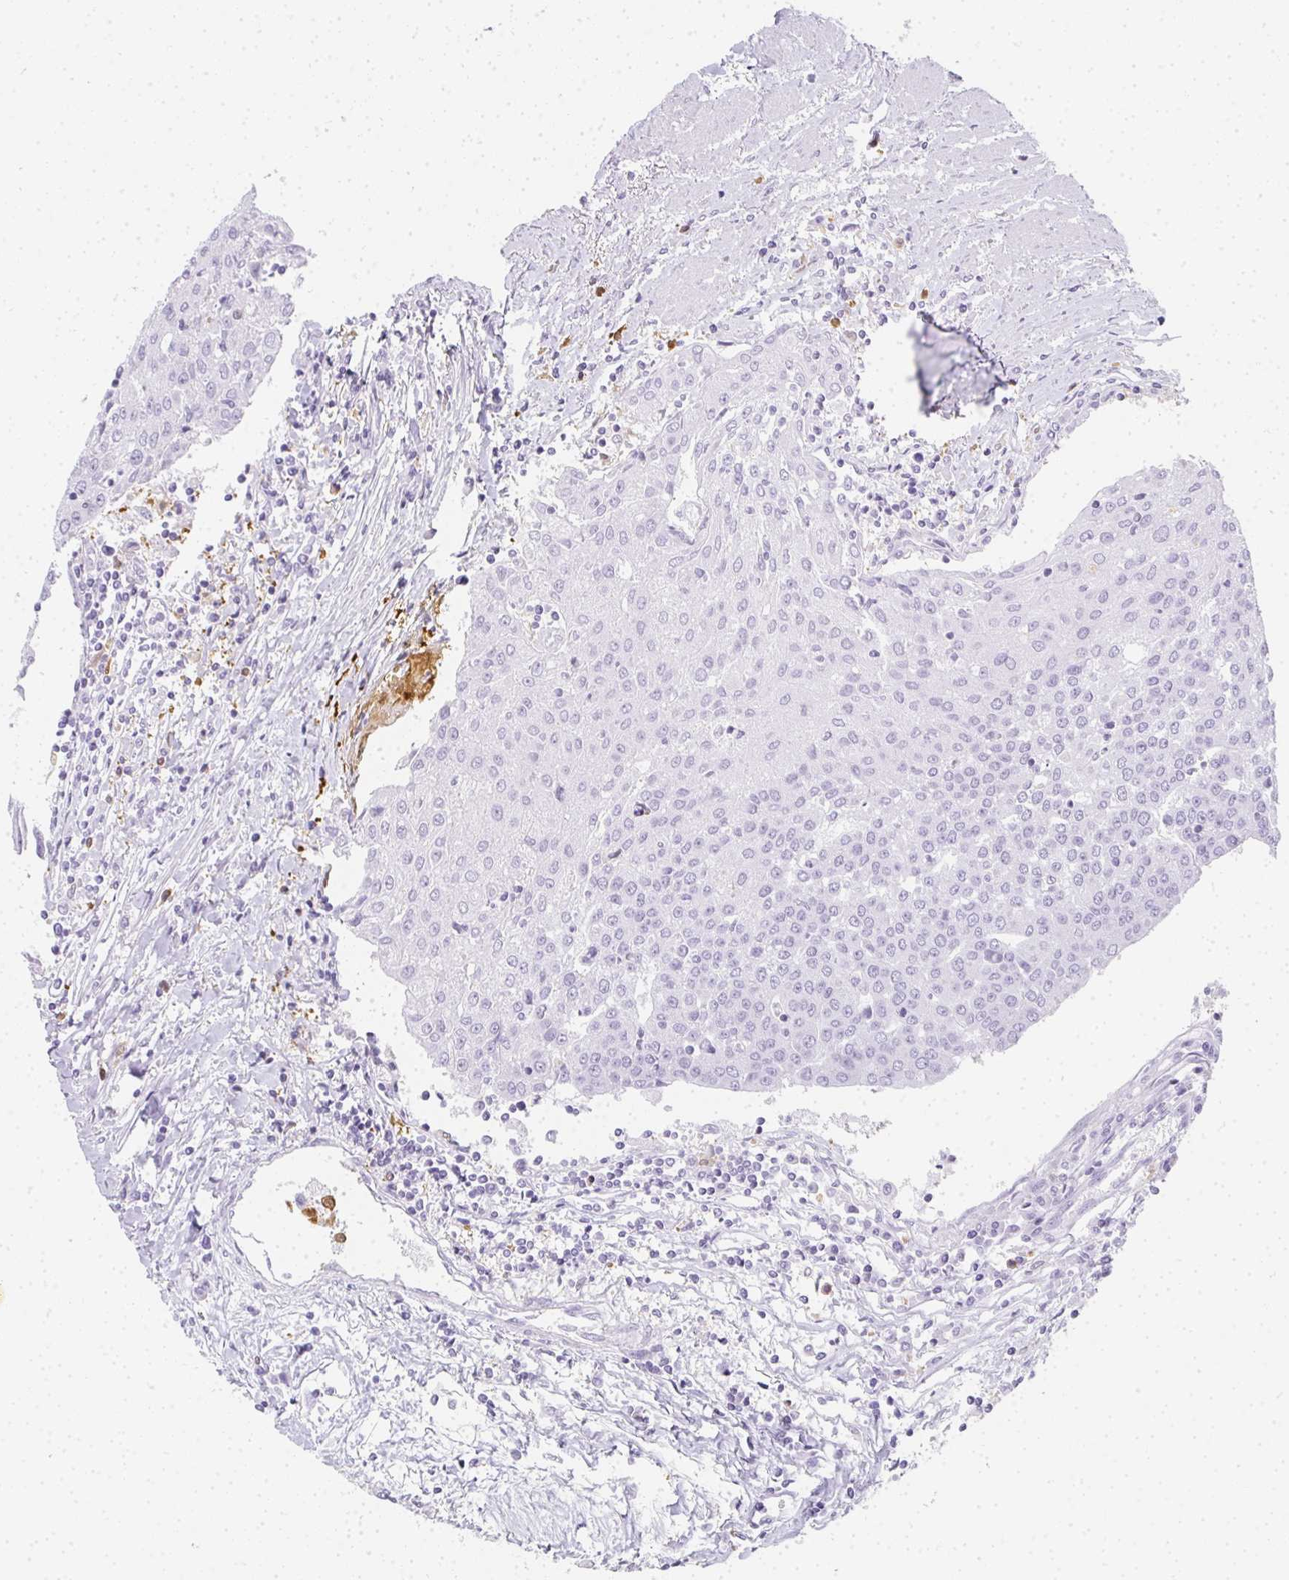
{"staining": {"intensity": "negative", "quantity": "none", "location": "none"}, "tissue": "urothelial cancer", "cell_type": "Tumor cells", "image_type": "cancer", "snomed": [{"axis": "morphology", "description": "Urothelial carcinoma, High grade"}, {"axis": "topography", "description": "Urinary bladder"}], "caption": "DAB immunohistochemical staining of human high-grade urothelial carcinoma demonstrates no significant staining in tumor cells.", "gene": "HK3", "patient": {"sex": "female", "age": 85}}